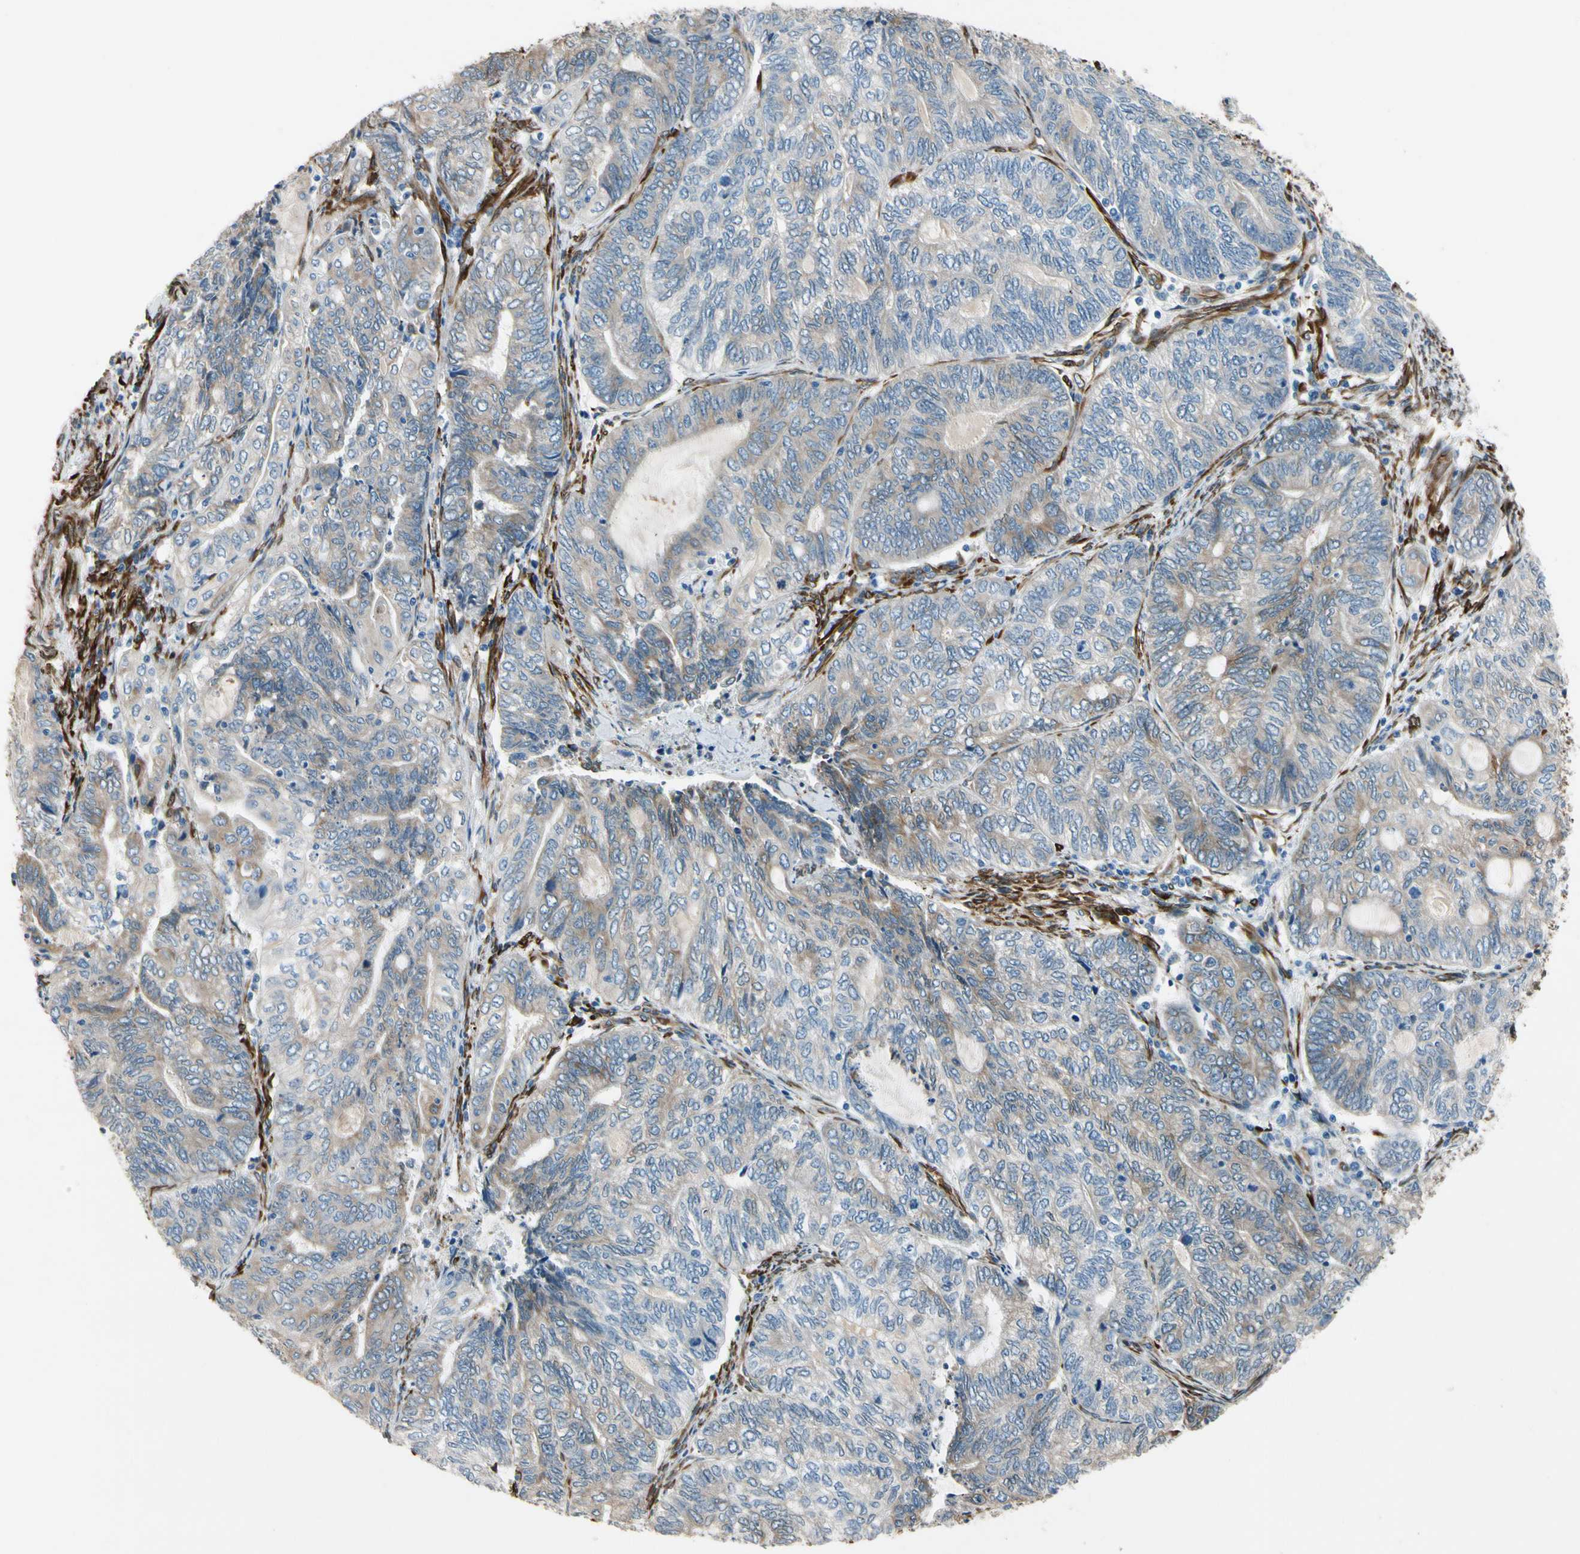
{"staining": {"intensity": "weak", "quantity": ">75%", "location": "cytoplasmic/membranous"}, "tissue": "endometrial cancer", "cell_type": "Tumor cells", "image_type": "cancer", "snomed": [{"axis": "morphology", "description": "Adenocarcinoma, NOS"}, {"axis": "topography", "description": "Uterus"}, {"axis": "topography", "description": "Endometrium"}], "caption": "The micrograph displays staining of endometrial cancer (adenocarcinoma), revealing weak cytoplasmic/membranous protein positivity (brown color) within tumor cells. (DAB (3,3'-diaminobenzidine) IHC with brightfield microscopy, high magnification).", "gene": "FKBP7", "patient": {"sex": "female", "age": 70}}